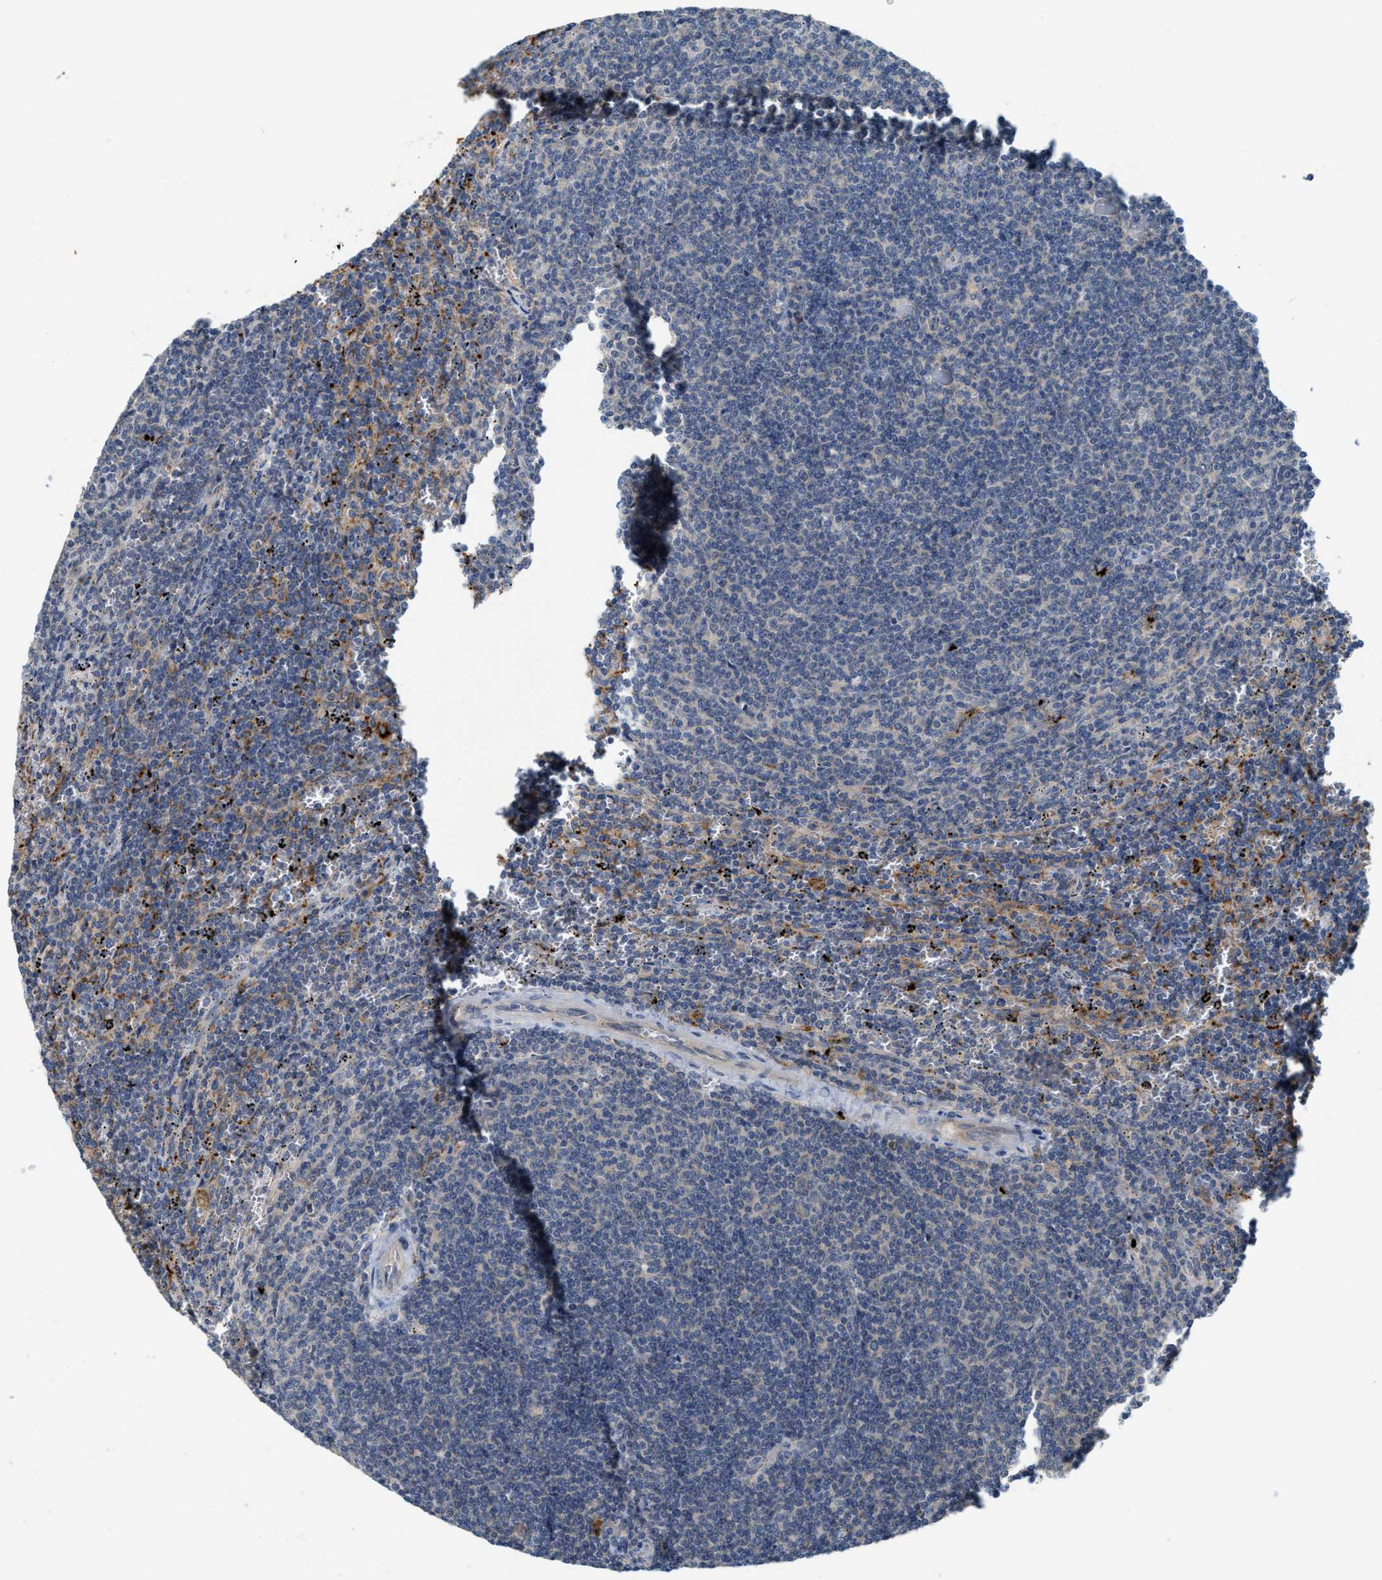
{"staining": {"intensity": "negative", "quantity": "none", "location": "none"}, "tissue": "lymphoma", "cell_type": "Tumor cells", "image_type": "cancer", "snomed": [{"axis": "morphology", "description": "Malignant lymphoma, non-Hodgkin's type, Low grade"}, {"axis": "topography", "description": "Spleen"}], "caption": "Malignant lymphoma, non-Hodgkin's type (low-grade) stained for a protein using IHC displays no expression tumor cells.", "gene": "KLHDC10", "patient": {"sex": "female", "age": 50}}